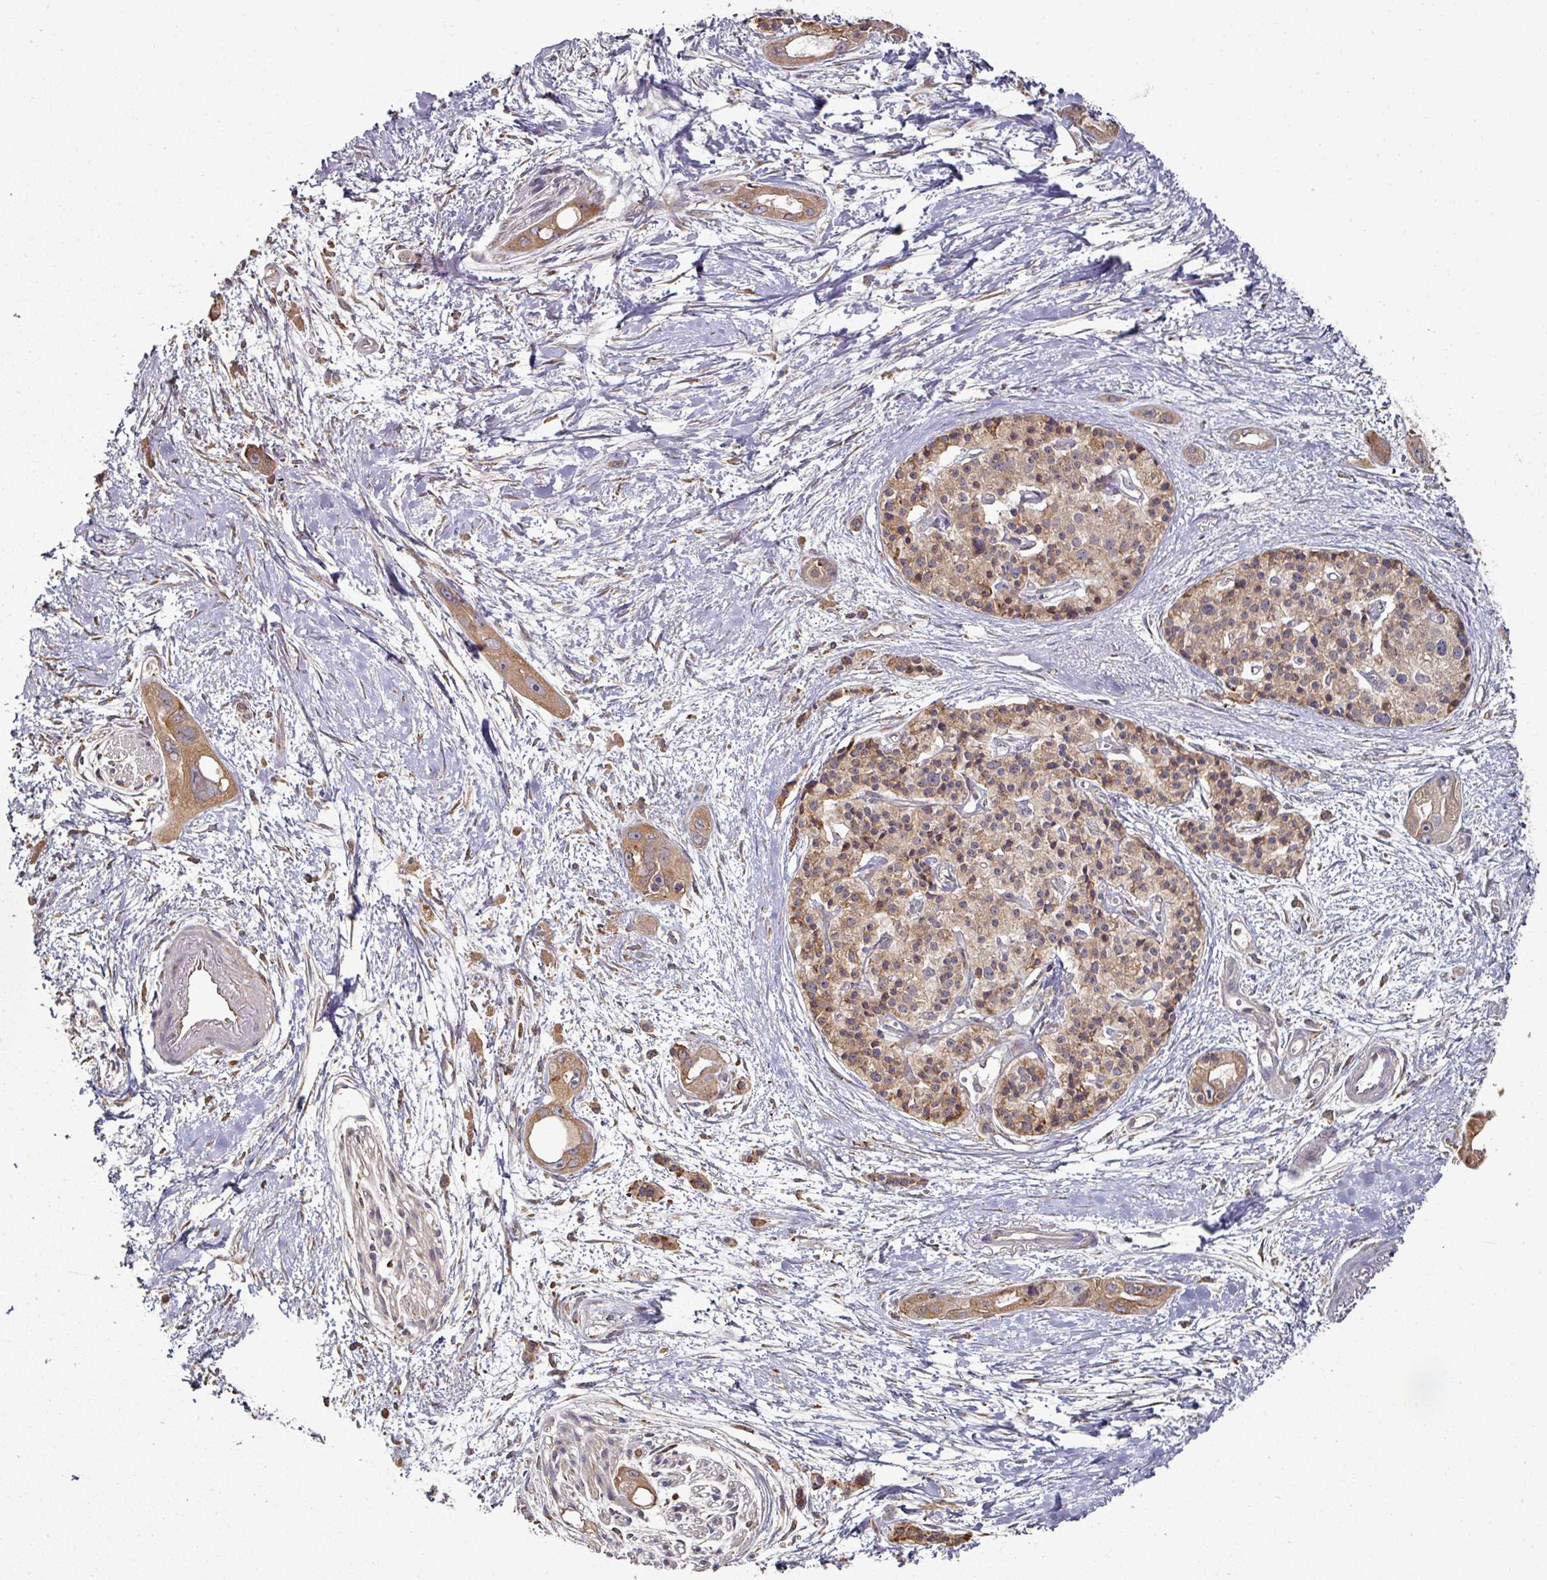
{"staining": {"intensity": "moderate", "quantity": ">75%", "location": "cytoplasmic/membranous"}, "tissue": "pancreatic cancer", "cell_type": "Tumor cells", "image_type": "cancer", "snomed": [{"axis": "morphology", "description": "Adenocarcinoma, NOS"}, {"axis": "topography", "description": "Pancreas"}], "caption": "Immunohistochemical staining of pancreatic cancer shows medium levels of moderate cytoplasmic/membranous staining in approximately >75% of tumor cells.", "gene": "CEP95", "patient": {"sex": "female", "age": 50}}